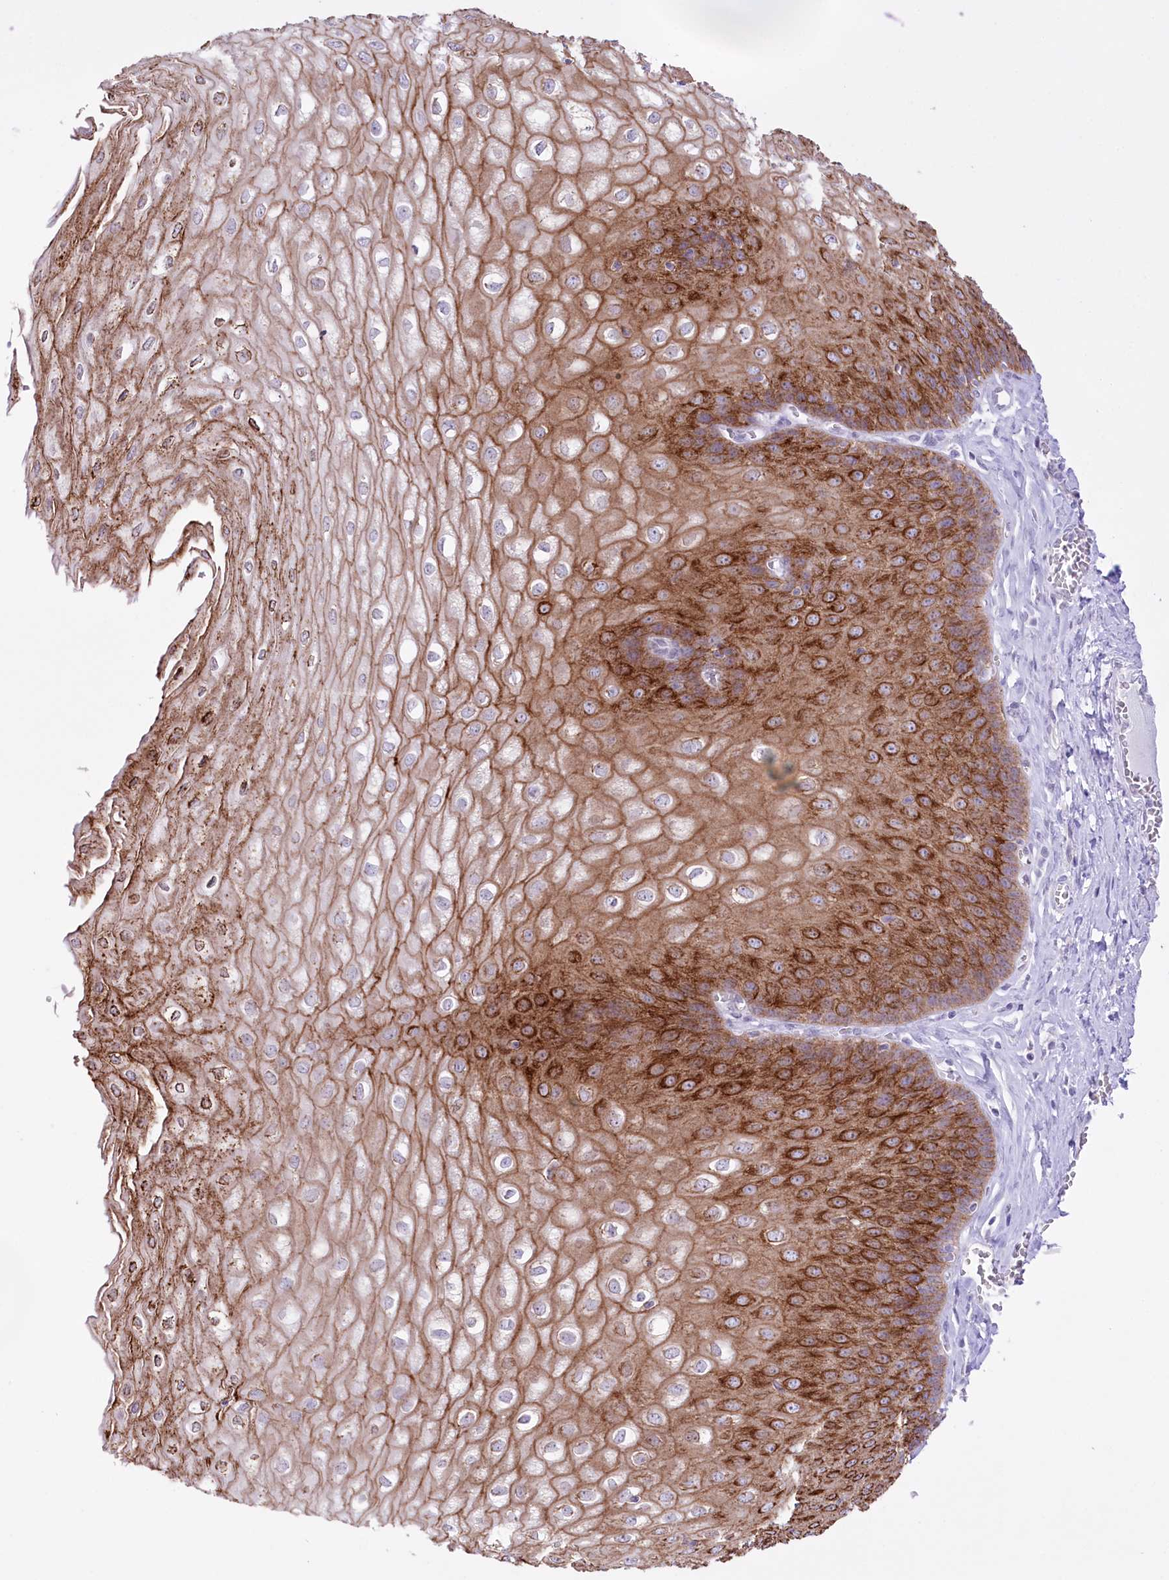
{"staining": {"intensity": "strong", "quantity": ">75%", "location": "cytoplasmic/membranous"}, "tissue": "esophagus", "cell_type": "Squamous epithelial cells", "image_type": "normal", "snomed": [{"axis": "morphology", "description": "Normal tissue, NOS"}, {"axis": "topography", "description": "Esophagus"}], "caption": "Protein staining of unremarkable esophagus exhibits strong cytoplasmic/membranous positivity in about >75% of squamous epithelial cells. The protein is shown in brown color, while the nuclei are stained blue.", "gene": "SLC39A10", "patient": {"sex": "male", "age": 60}}